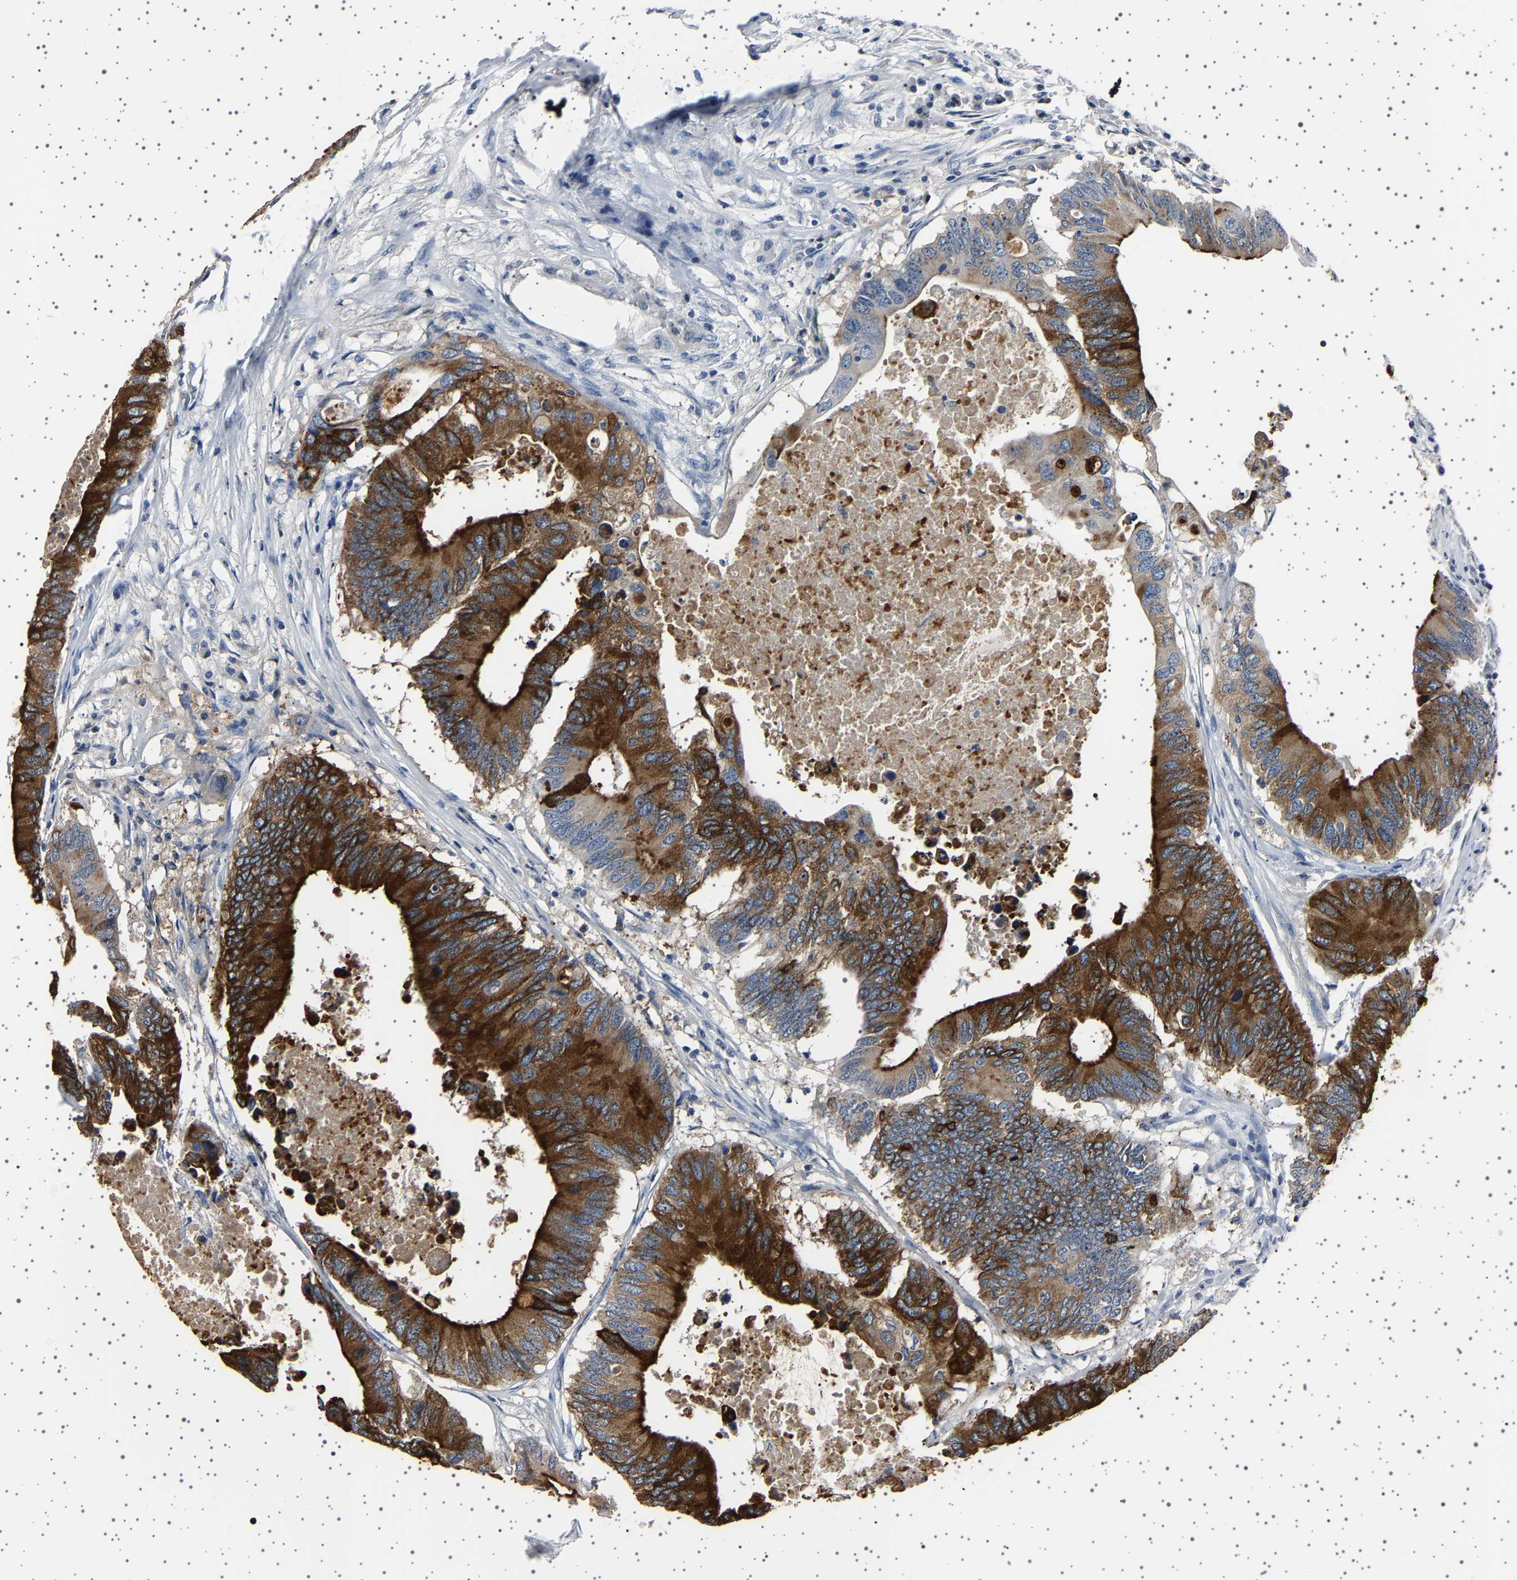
{"staining": {"intensity": "strong", "quantity": ">75%", "location": "cytoplasmic/membranous"}, "tissue": "colorectal cancer", "cell_type": "Tumor cells", "image_type": "cancer", "snomed": [{"axis": "morphology", "description": "Adenocarcinoma, NOS"}, {"axis": "topography", "description": "Colon"}], "caption": "Colorectal adenocarcinoma was stained to show a protein in brown. There is high levels of strong cytoplasmic/membranous expression in approximately >75% of tumor cells.", "gene": "TFF3", "patient": {"sex": "male", "age": 71}}